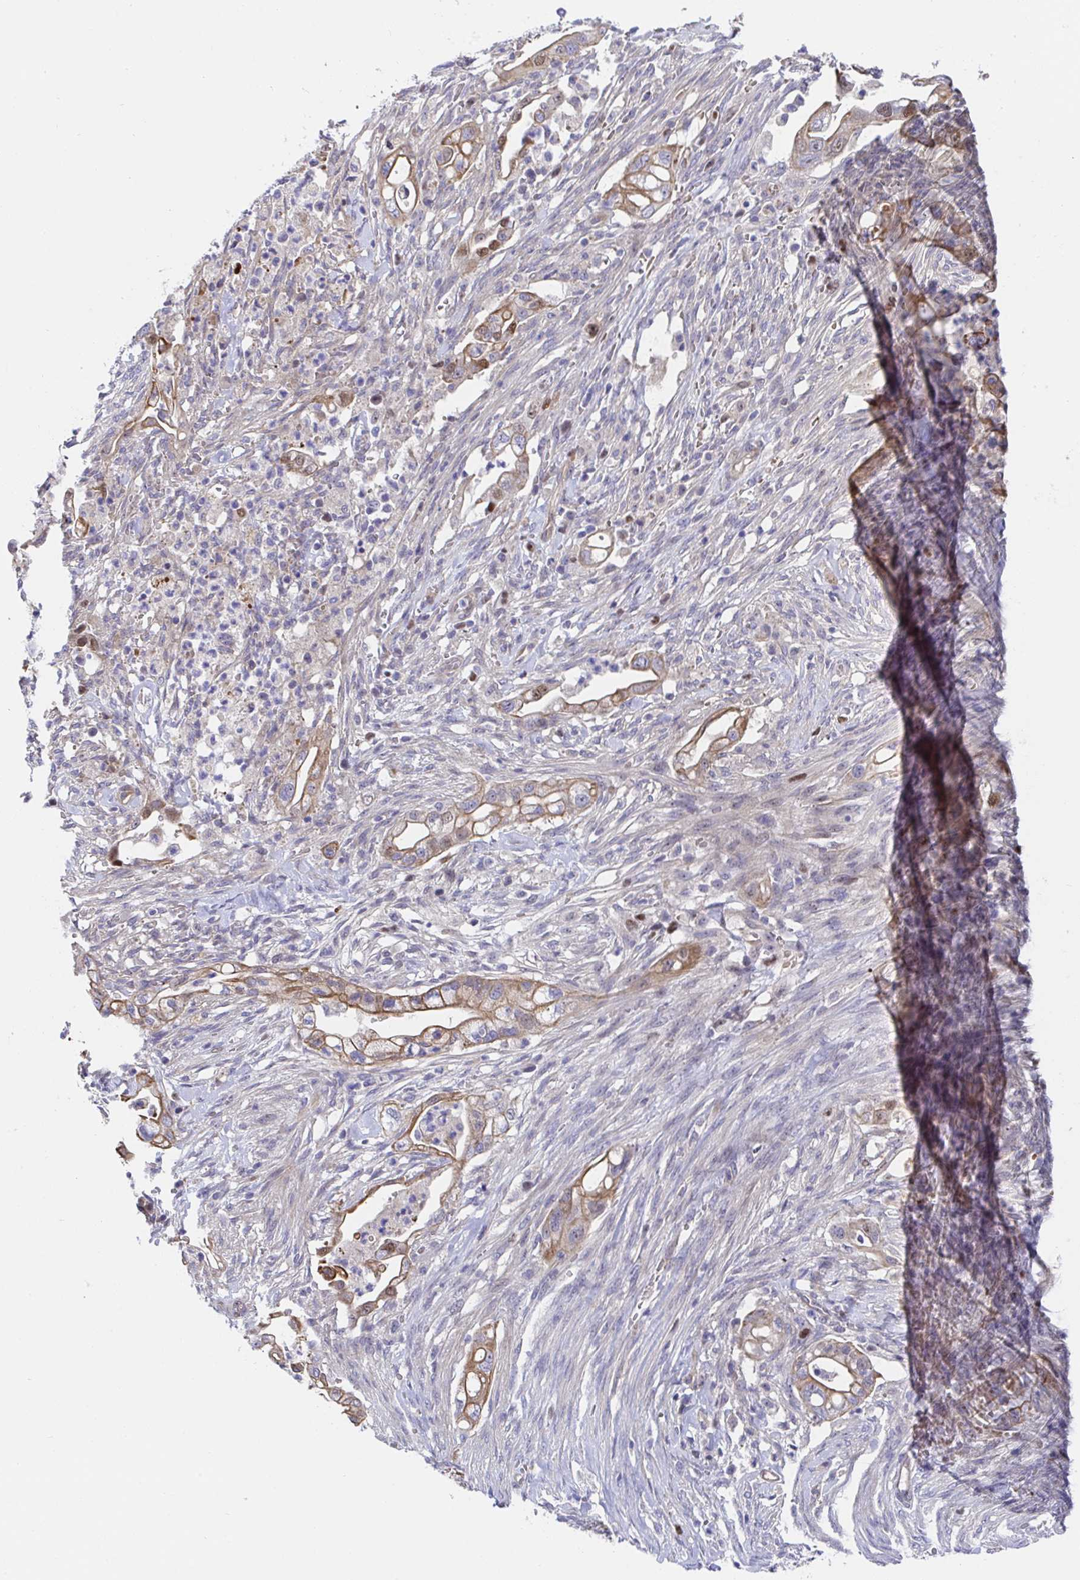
{"staining": {"intensity": "moderate", "quantity": ">75%", "location": "cytoplasmic/membranous"}, "tissue": "pancreatic cancer", "cell_type": "Tumor cells", "image_type": "cancer", "snomed": [{"axis": "morphology", "description": "Adenocarcinoma, NOS"}, {"axis": "topography", "description": "Pancreas"}], "caption": "DAB (3,3'-diaminobenzidine) immunohistochemical staining of human pancreatic adenocarcinoma demonstrates moderate cytoplasmic/membranous protein positivity in approximately >75% of tumor cells.", "gene": "TIMELESS", "patient": {"sex": "male", "age": 44}}